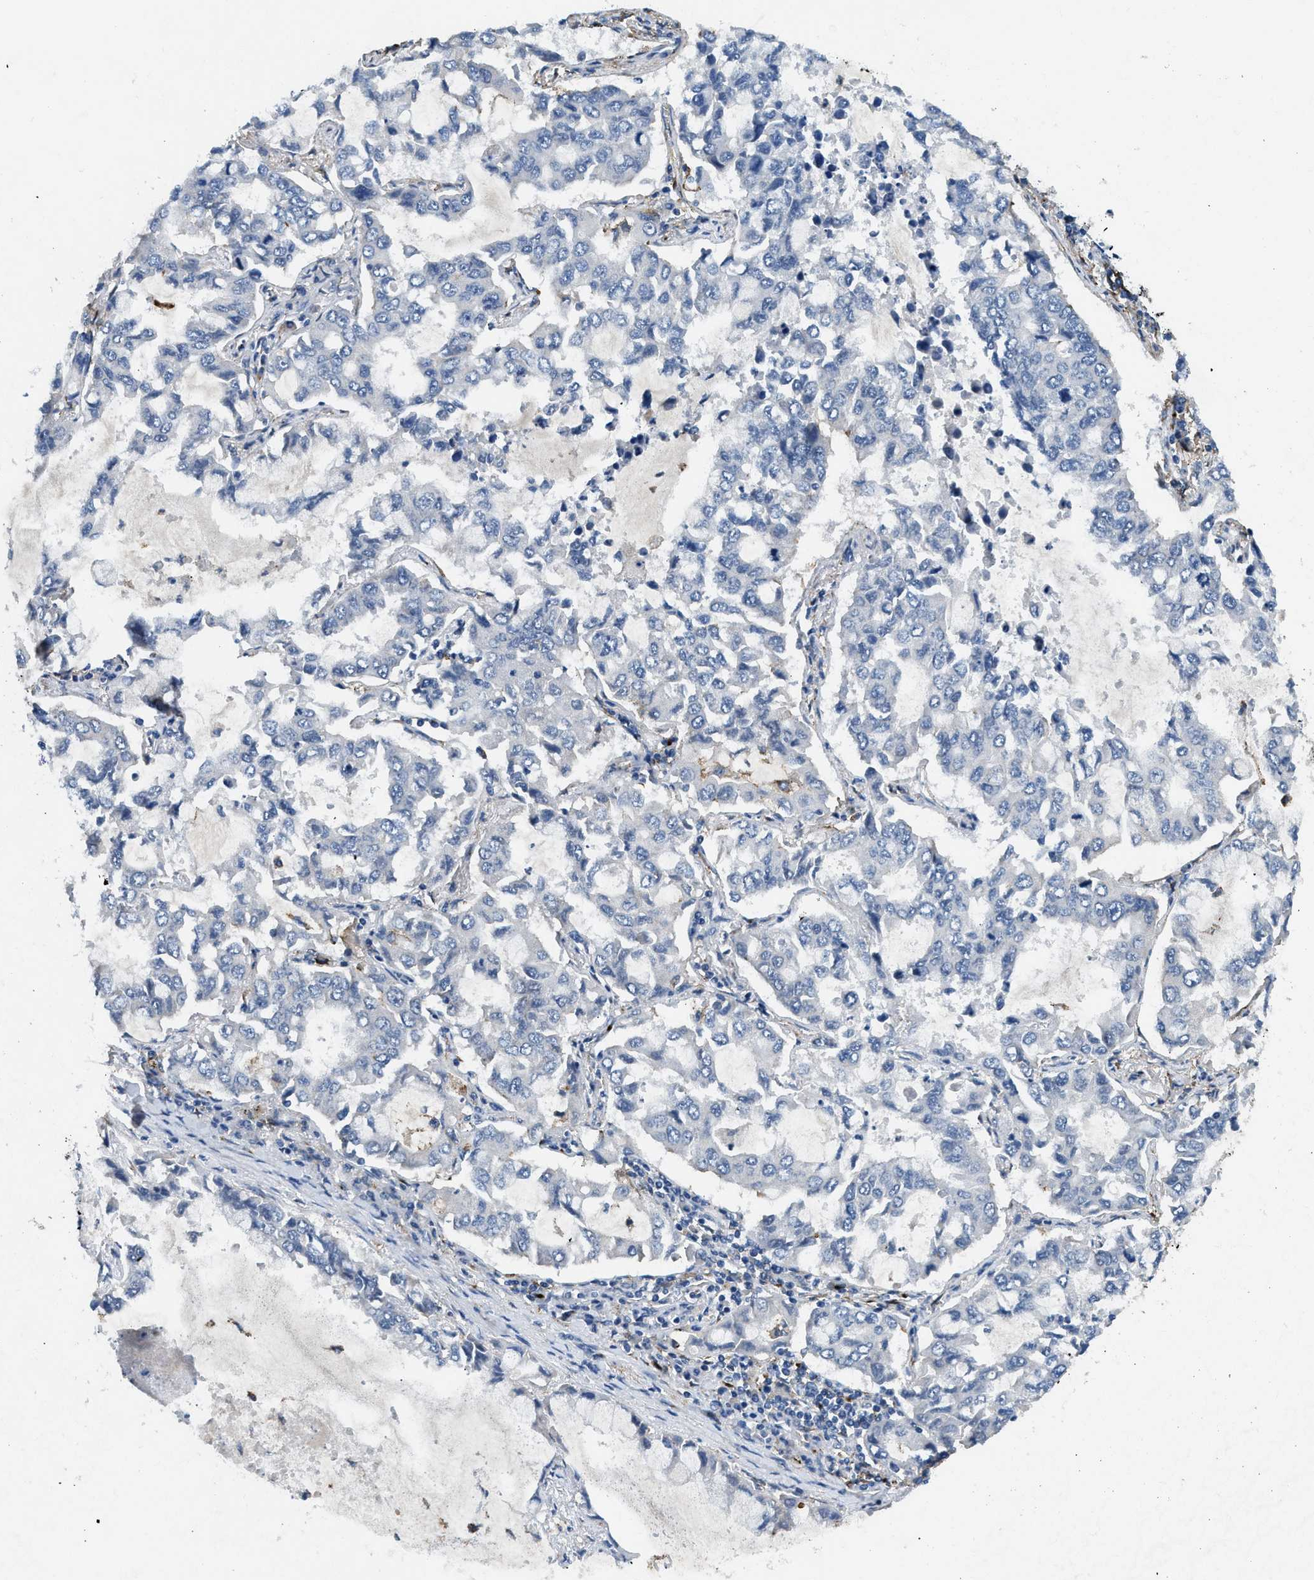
{"staining": {"intensity": "negative", "quantity": "none", "location": "none"}, "tissue": "lung cancer", "cell_type": "Tumor cells", "image_type": "cancer", "snomed": [{"axis": "morphology", "description": "Adenocarcinoma, NOS"}, {"axis": "topography", "description": "Lung"}], "caption": "This is an immunohistochemistry histopathology image of human lung adenocarcinoma. There is no expression in tumor cells.", "gene": "LRP1", "patient": {"sex": "male", "age": 64}}